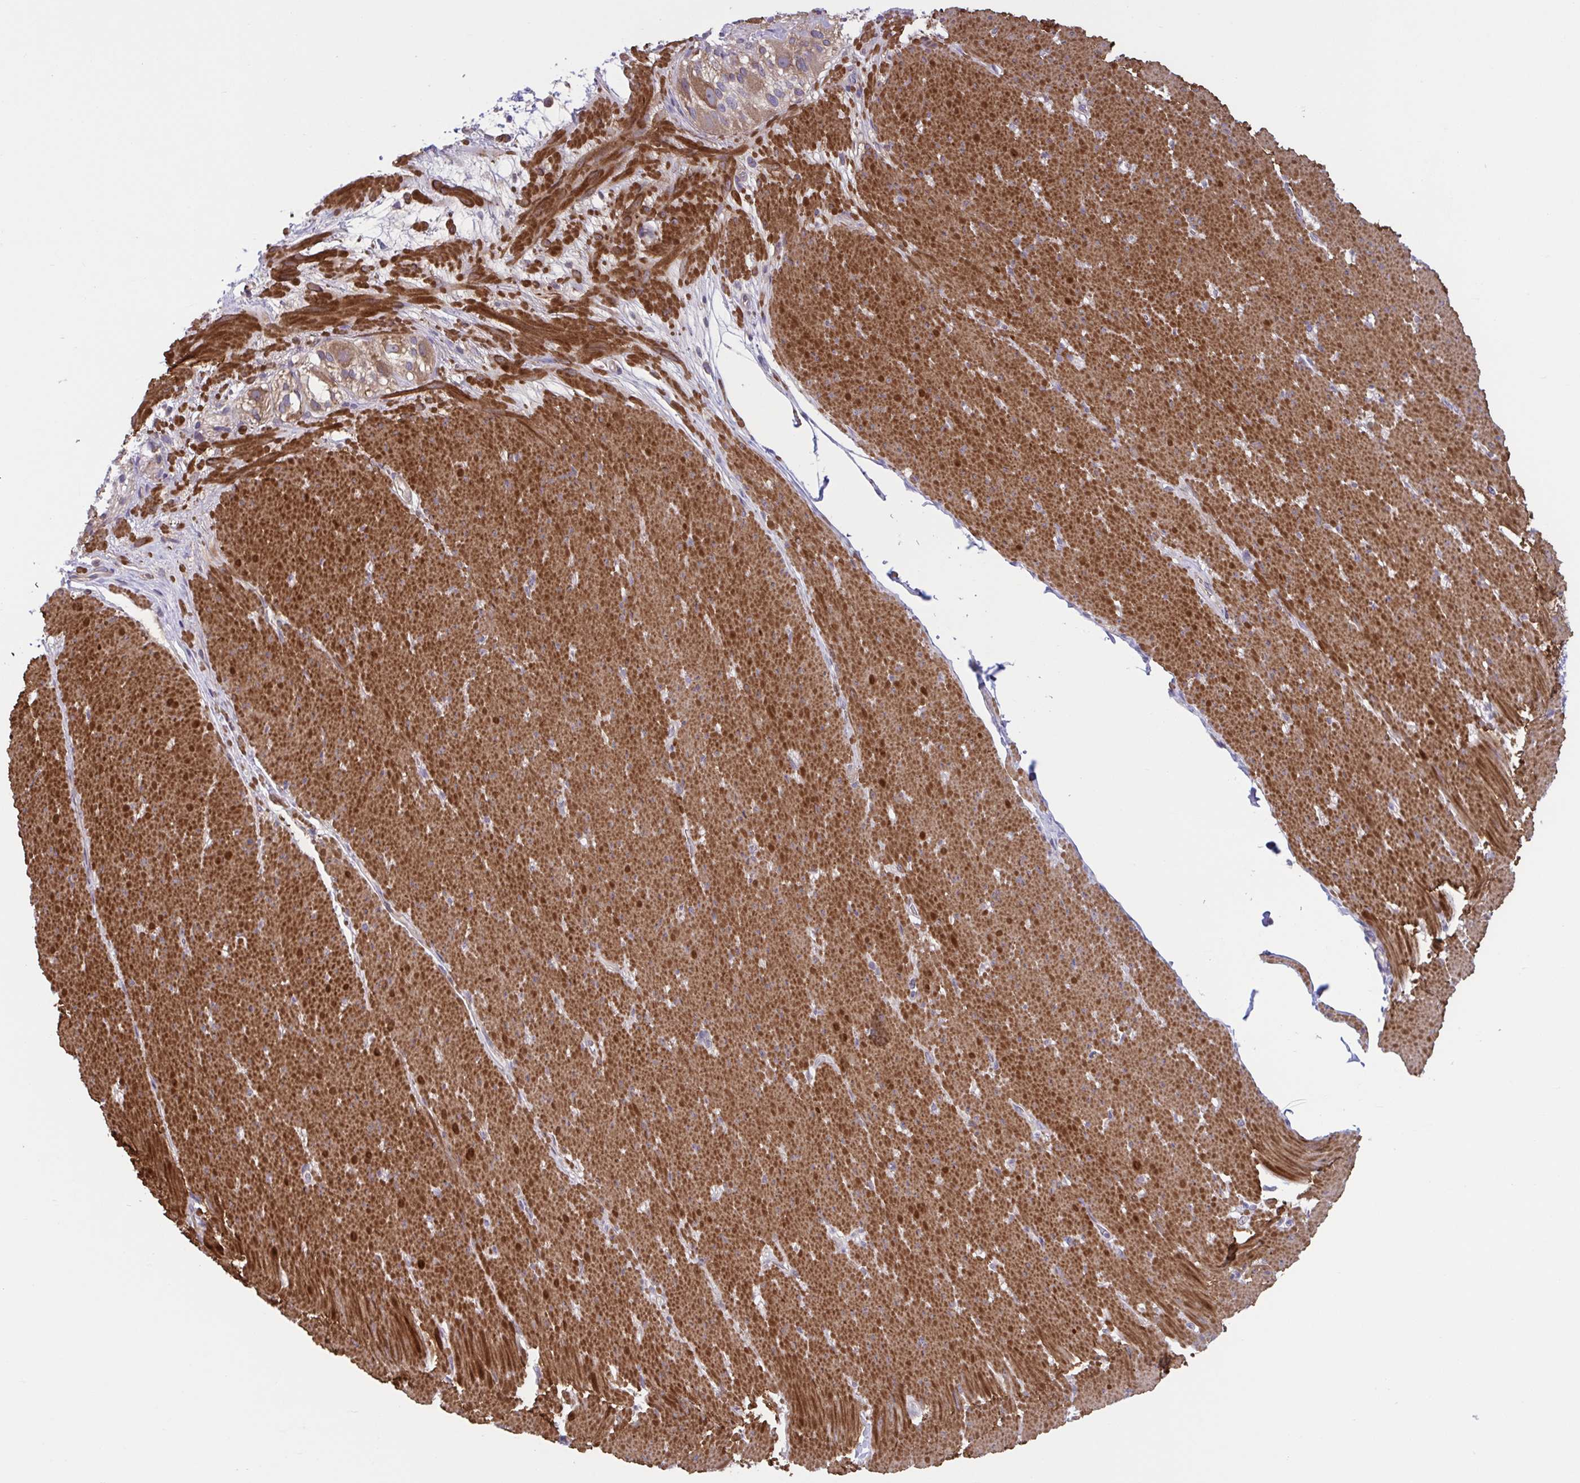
{"staining": {"intensity": "strong", "quantity": "25%-75%", "location": "cytoplasmic/membranous"}, "tissue": "smooth muscle", "cell_type": "Smooth muscle cells", "image_type": "normal", "snomed": [{"axis": "morphology", "description": "Normal tissue, NOS"}, {"axis": "topography", "description": "Smooth muscle"}, {"axis": "topography", "description": "Rectum"}], "caption": "Benign smooth muscle was stained to show a protein in brown. There is high levels of strong cytoplasmic/membranous positivity in approximately 25%-75% of smooth muscle cells. (DAB (3,3'-diaminobenzidine) IHC, brown staining for protein, blue staining for nuclei).", "gene": "WNT9B", "patient": {"sex": "male", "age": 53}}